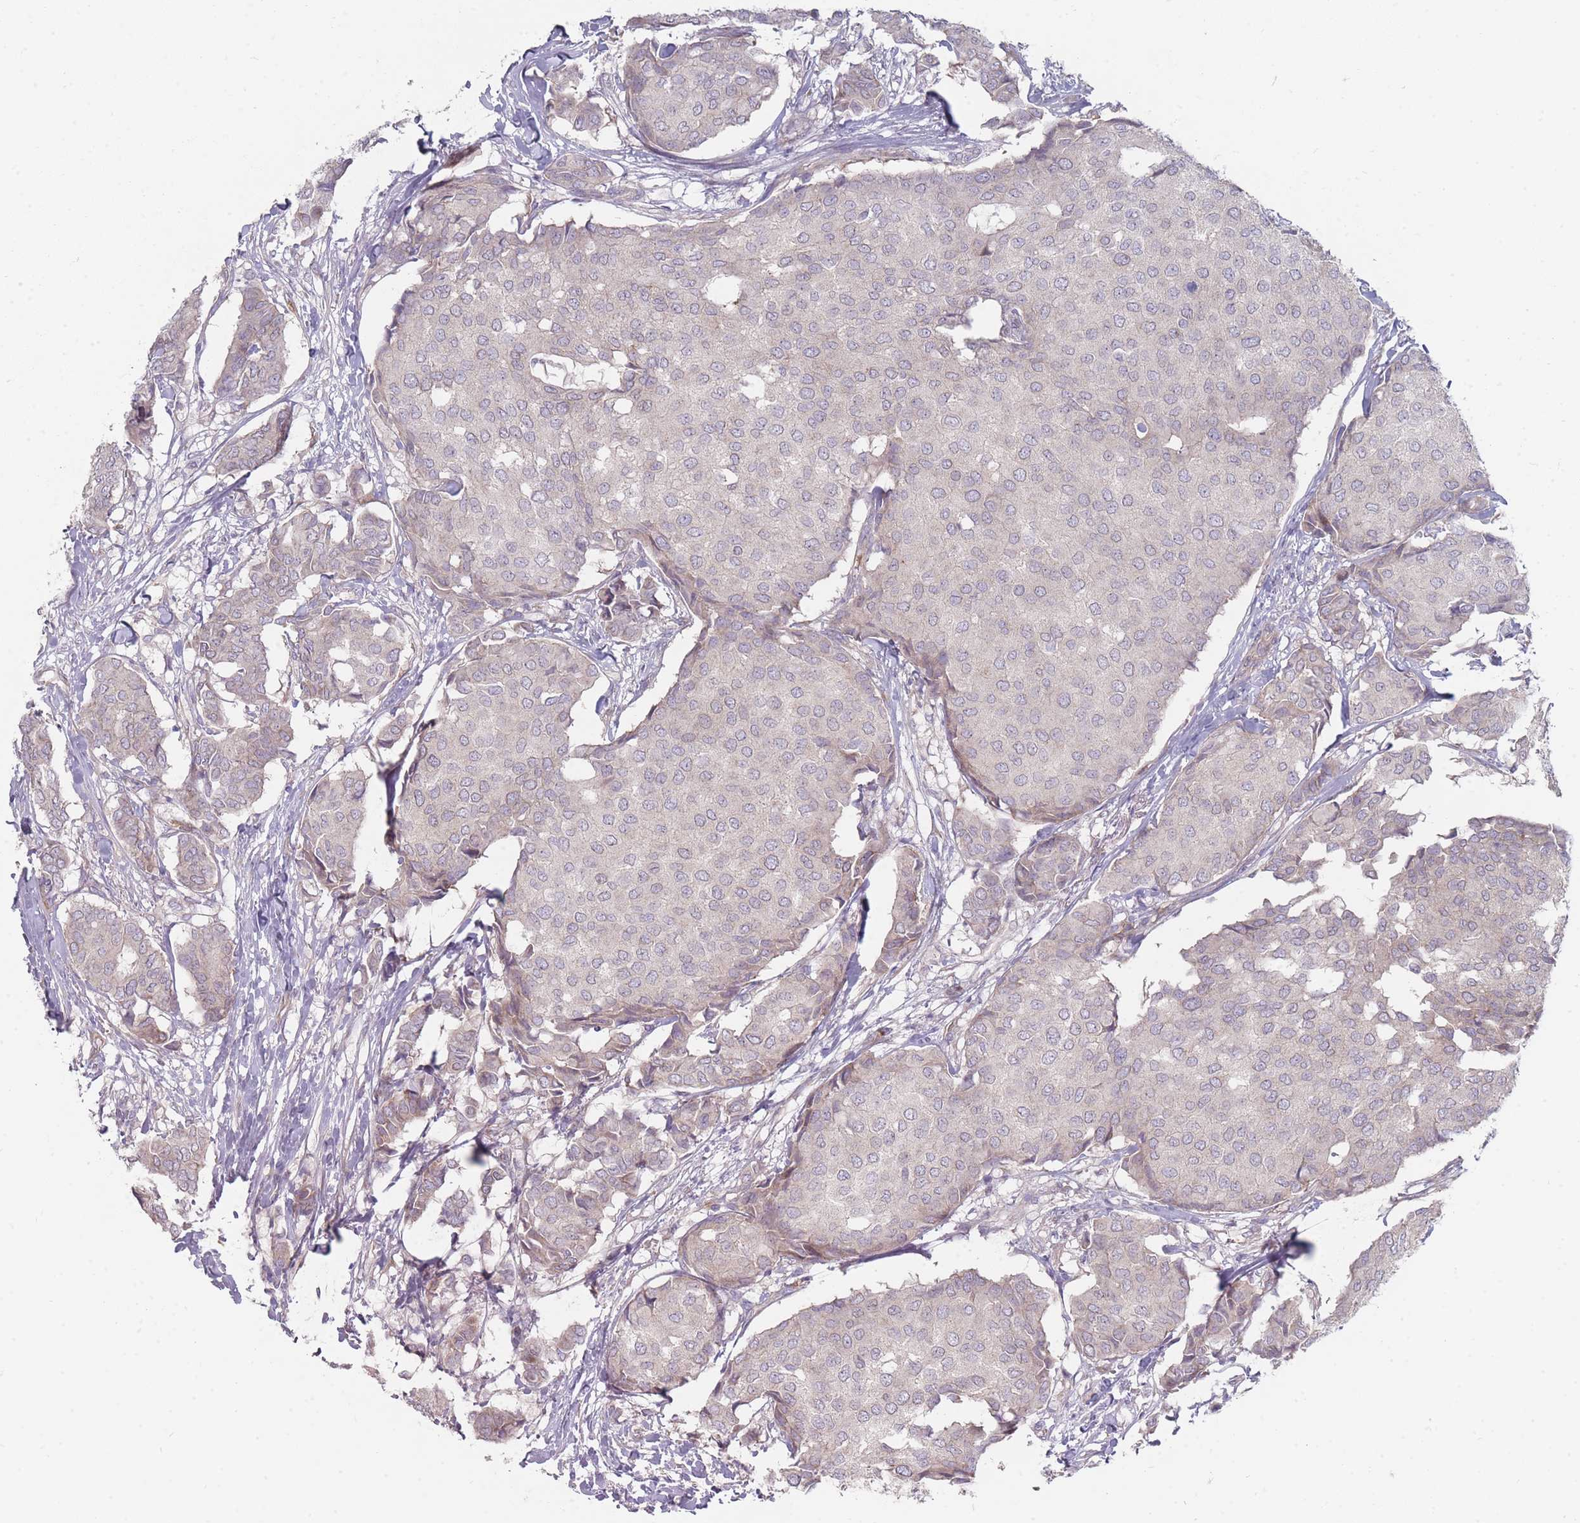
{"staining": {"intensity": "weak", "quantity": "<25%", "location": "cytoplasmic/membranous"}, "tissue": "breast cancer", "cell_type": "Tumor cells", "image_type": "cancer", "snomed": [{"axis": "morphology", "description": "Duct carcinoma"}, {"axis": "topography", "description": "Breast"}], "caption": "IHC of breast intraductal carcinoma demonstrates no expression in tumor cells.", "gene": "PCDH12", "patient": {"sex": "female", "age": 75}}